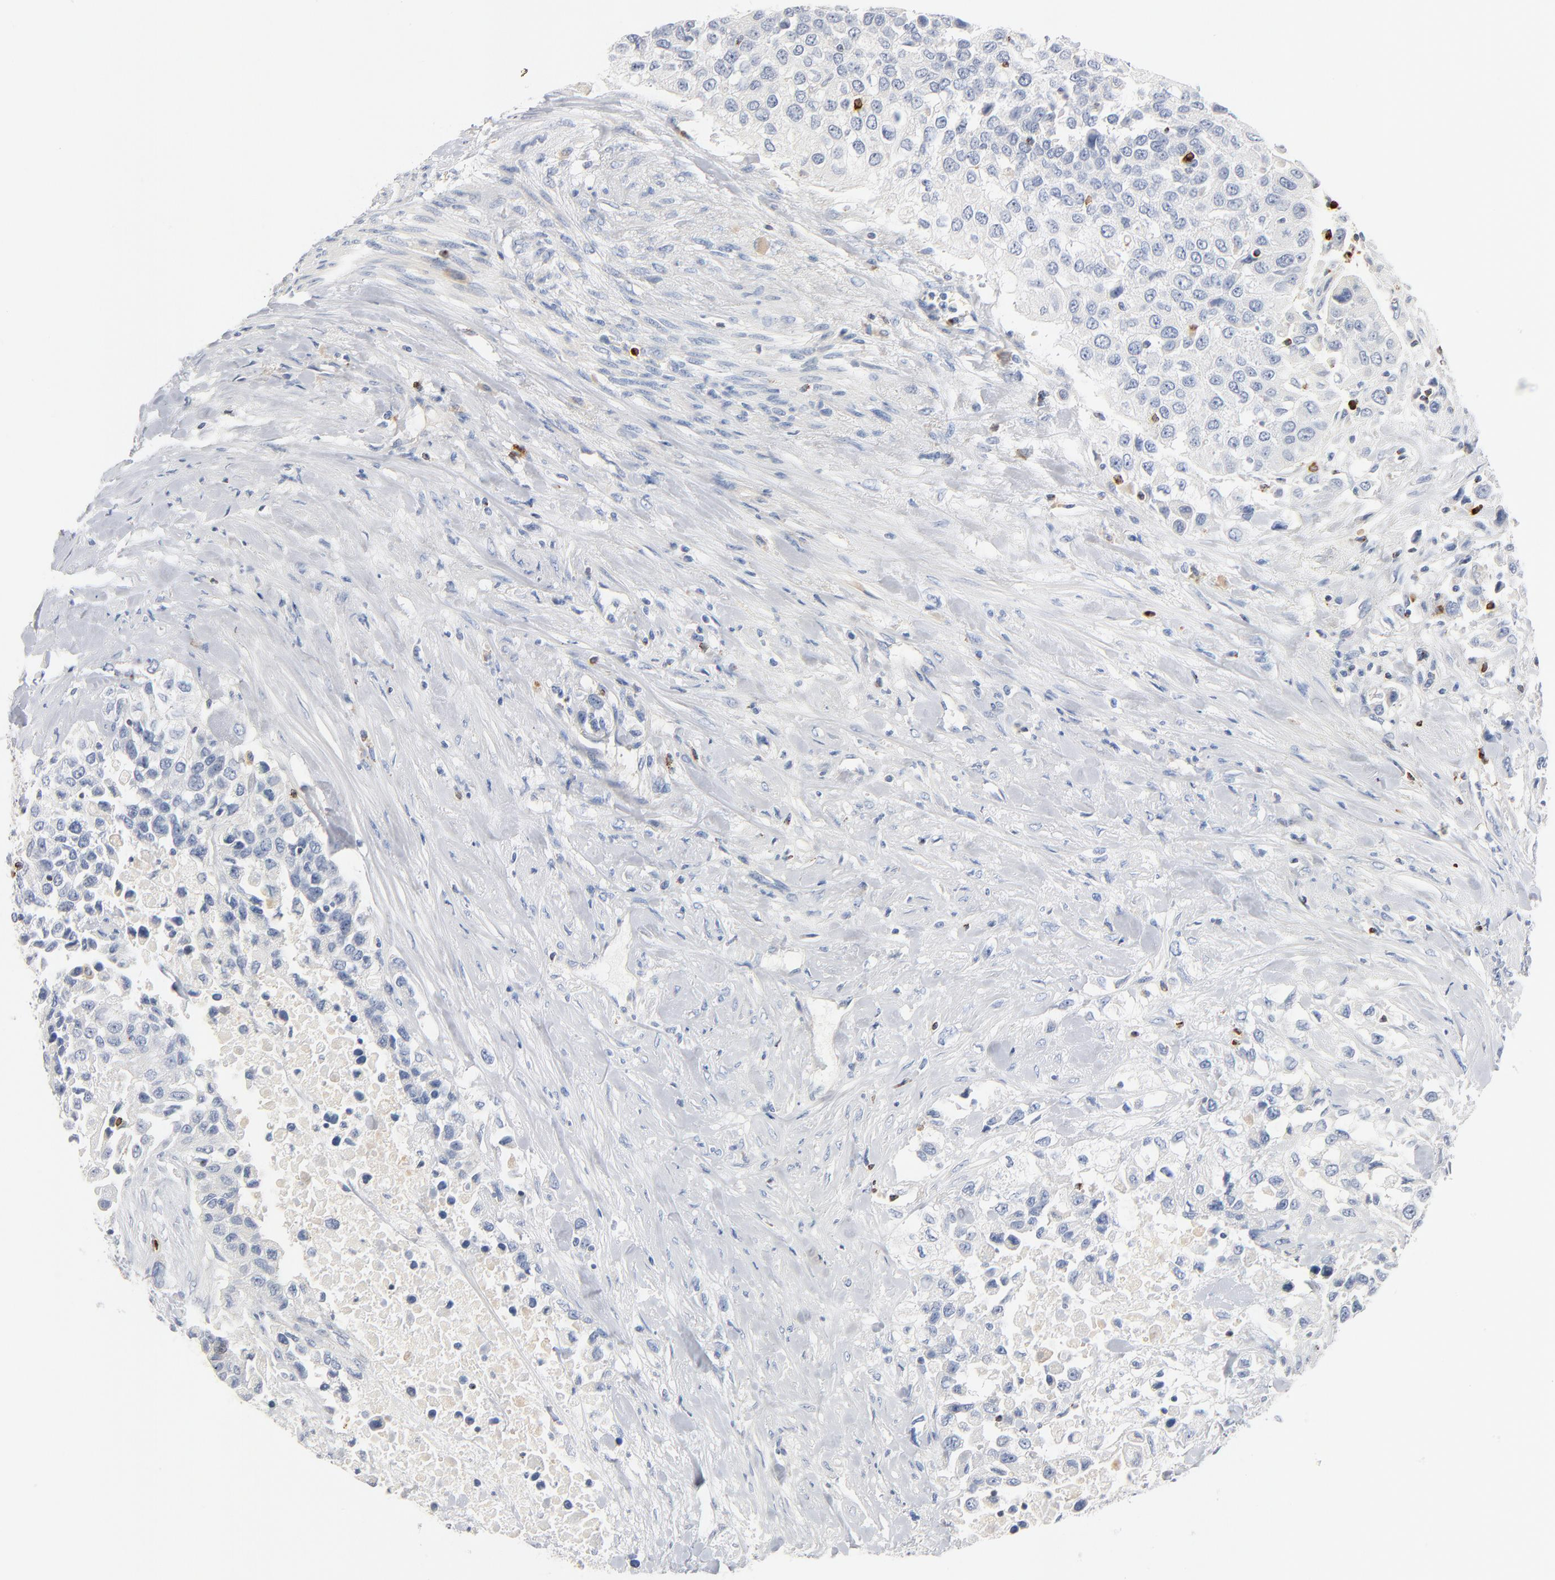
{"staining": {"intensity": "negative", "quantity": "none", "location": "none"}, "tissue": "urothelial cancer", "cell_type": "Tumor cells", "image_type": "cancer", "snomed": [{"axis": "morphology", "description": "Urothelial carcinoma, High grade"}, {"axis": "topography", "description": "Urinary bladder"}], "caption": "This is an IHC micrograph of high-grade urothelial carcinoma. There is no staining in tumor cells.", "gene": "GZMB", "patient": {"sex": "female", "age": 80}}